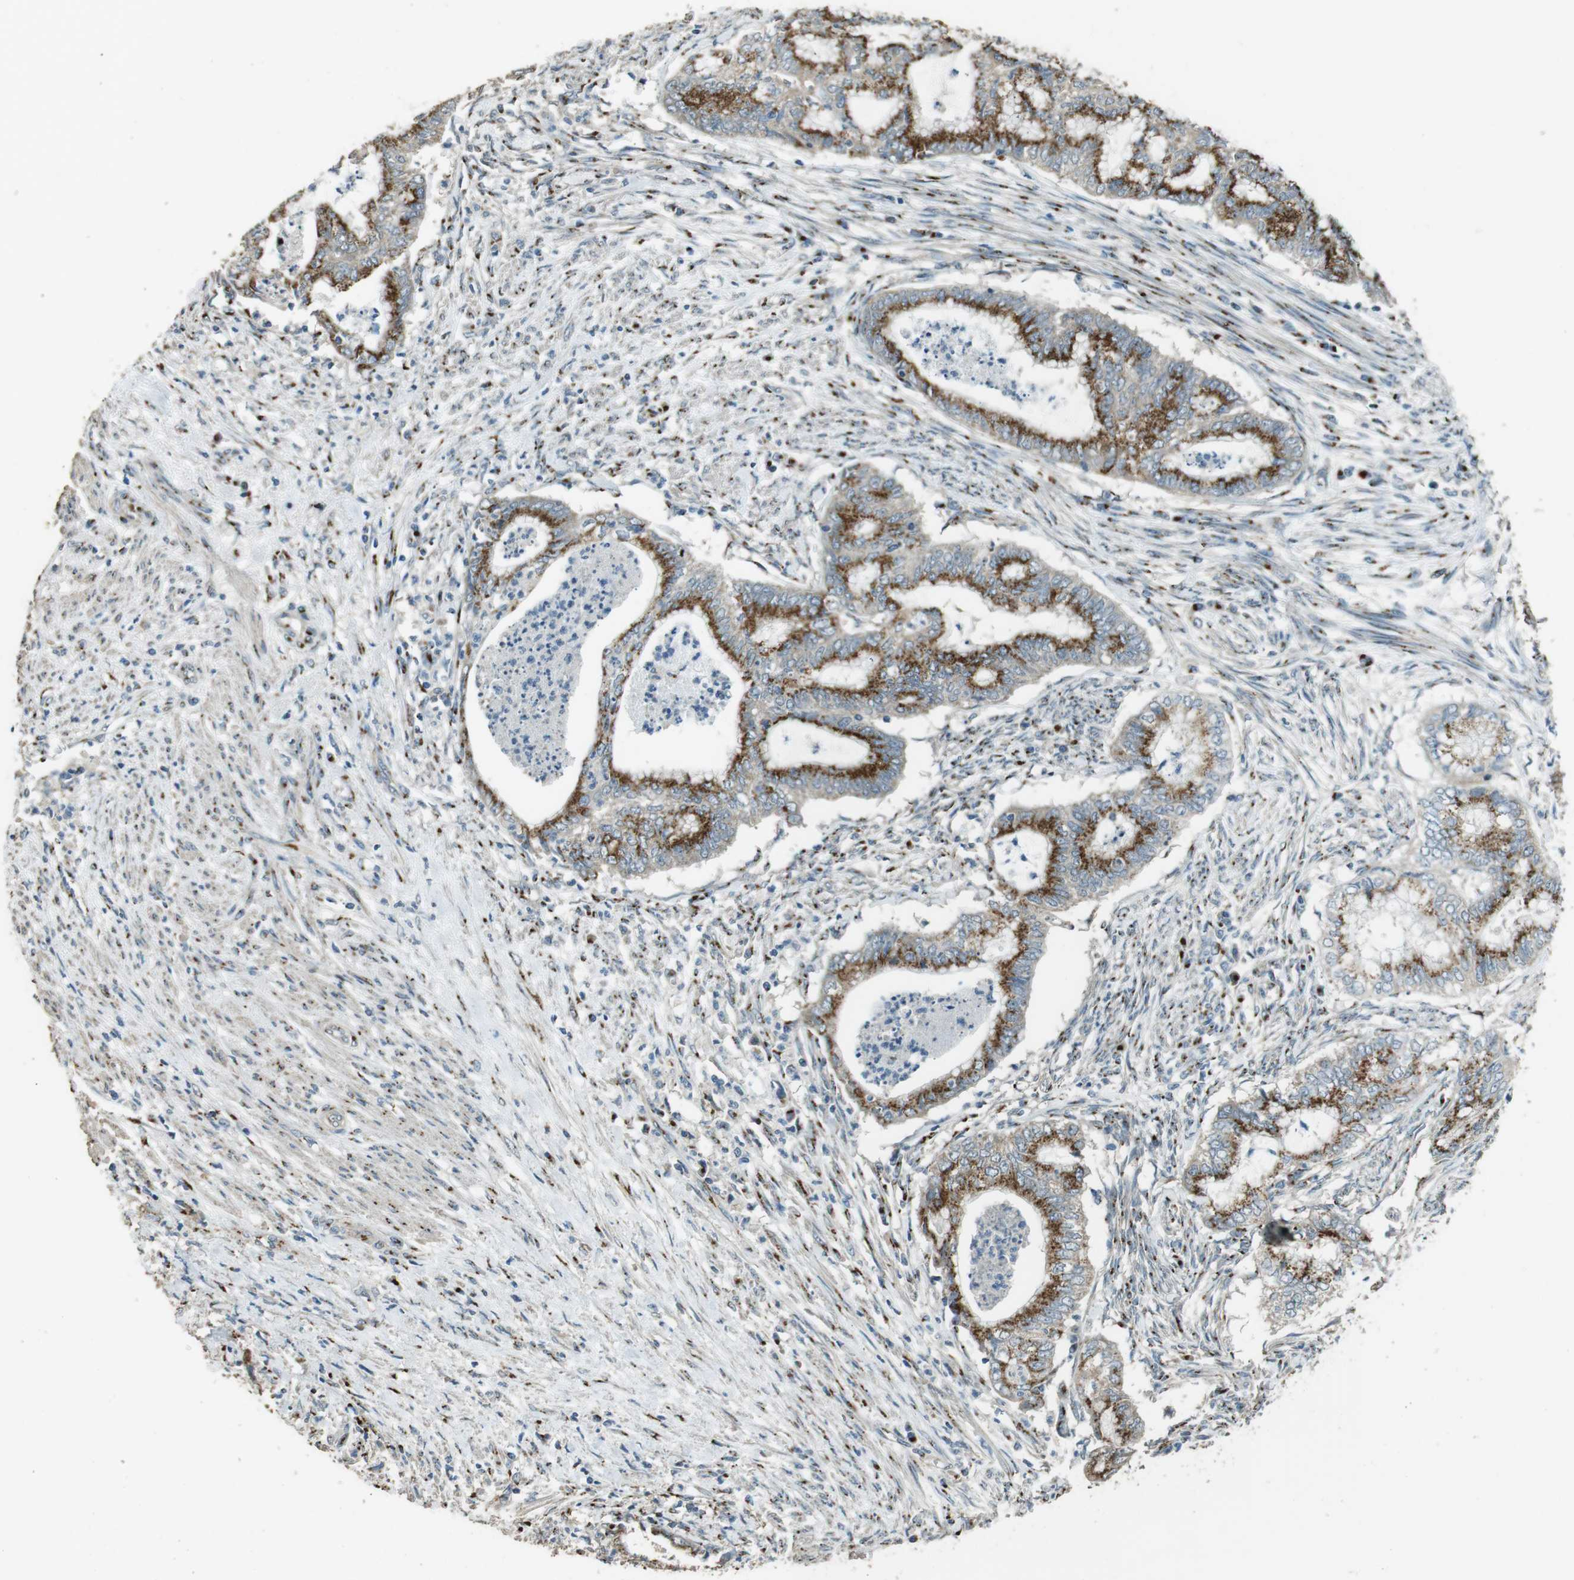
{"staining": {"intensity": "strong", "quantity": ">75%", "location": "cytoplasmic/membranous"}, "tissue": "endometrial cancer", "cell_type": "Tumor cells", "image_type": "cancer", "snomed": [{"axis": "morphology", "description": "Necrosis, NOS"}, {"axis": "morphology", "description": "Adenocarcinoma, NOS"}, {"axis": "topography", "description": "Endometrium"}], "caption": "There is high levels of strong cytoplasmic/membranous expression in tumor cells of endometrial cancer (adenocarcinoma), as demonstrated by immunohistochemical staining (brown color).", "gene": "TMEM115", "patient": {"sex": "female", "age": 79}}